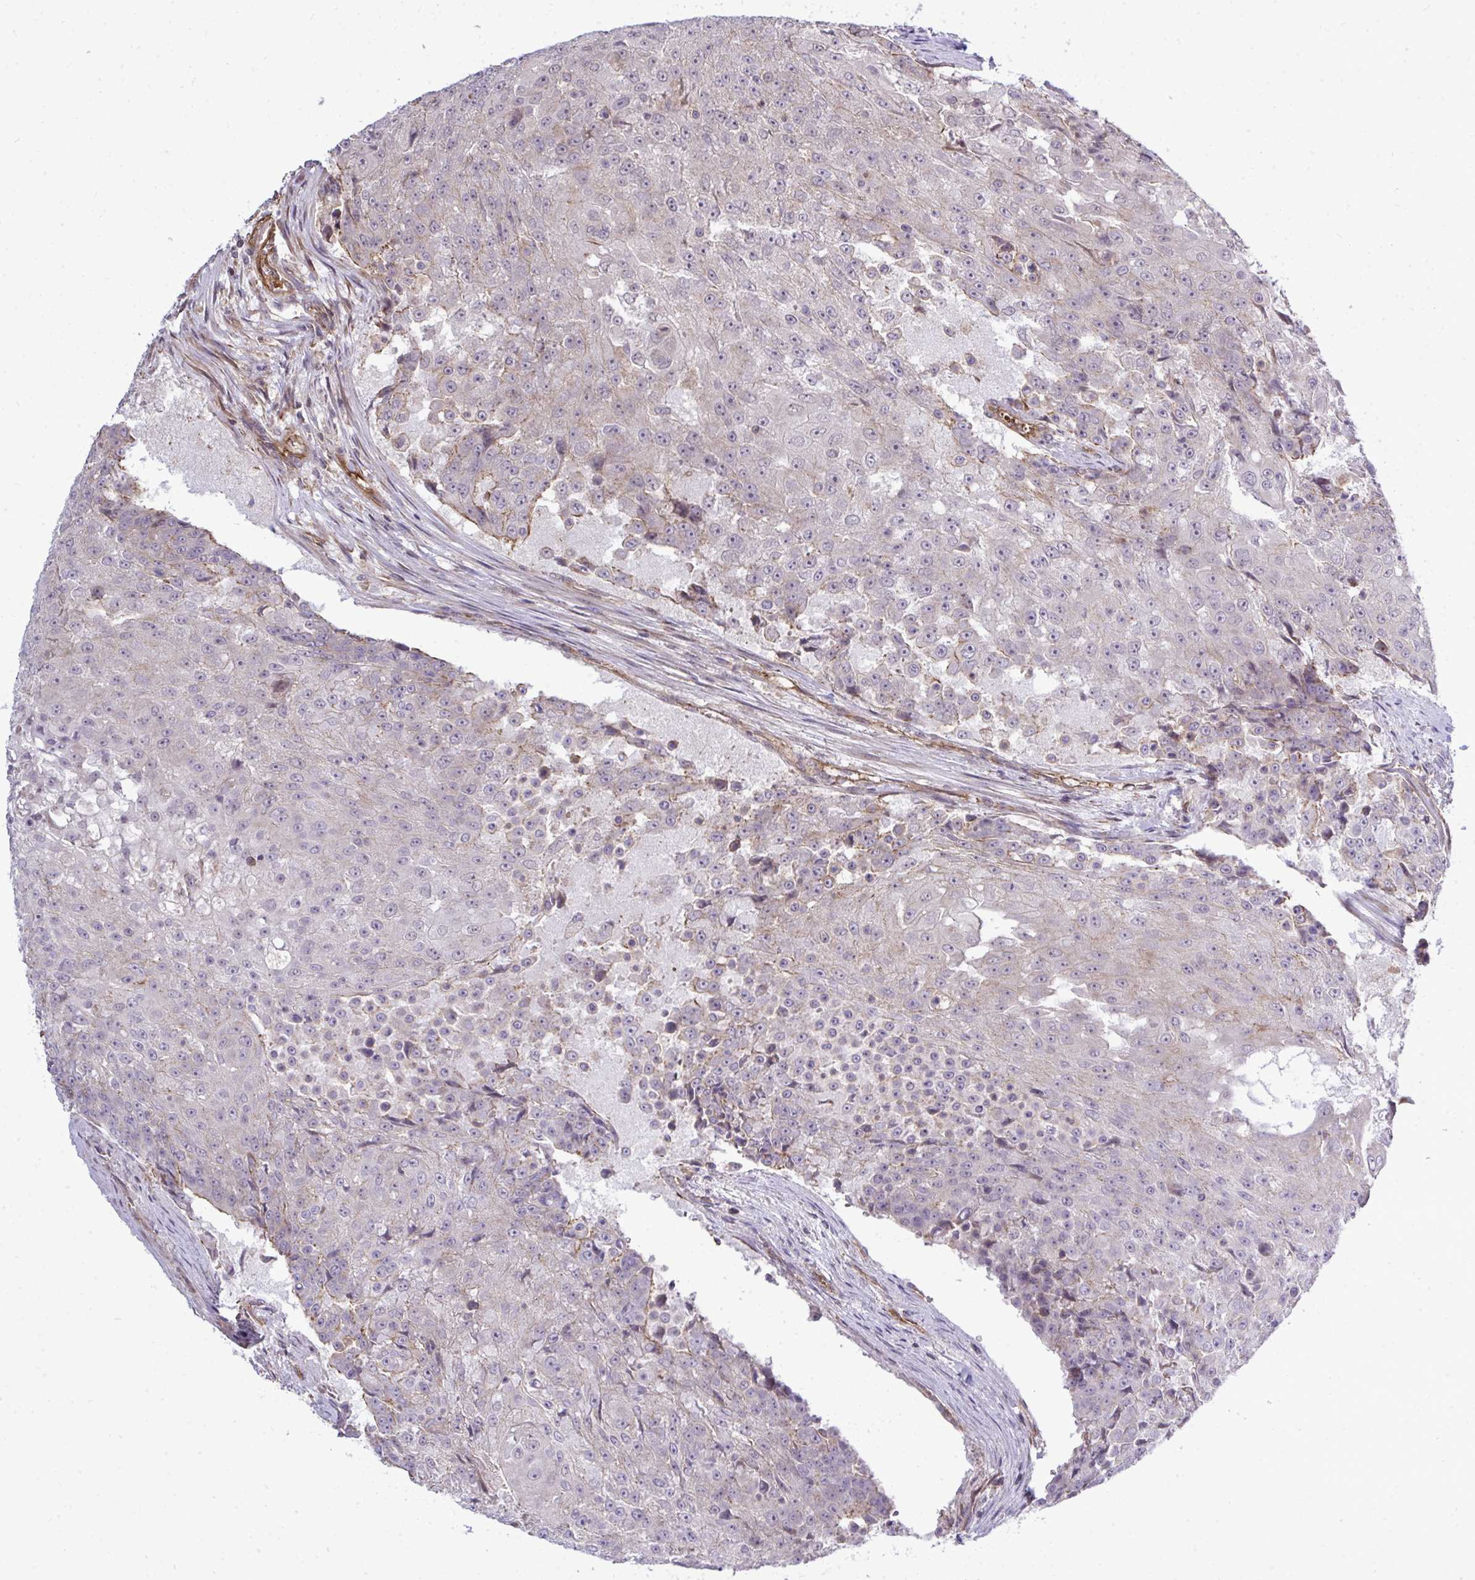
{"staining": {"intensity": "moderate", "quantity": "<25%", "location": "cytoplasmic/membranous"}, "tissue": "urothelial cancer", "cell_type": "Tumor cells", "image_type": "cancer", "snomed": [{"axis": "morphology", "description": "Urothelial carcinoma, High grade"}, {"axis": "topography", "description": "Urinary bladder"}], "caption": "Urothelial cancer tissue reveals moderate cytoplasmic/membranous expression in approximately <25% of tumor cells, visualized by immunohistochemistry.", "gene": "FUT10", "patient": {"sex": "female", "age": 63}}